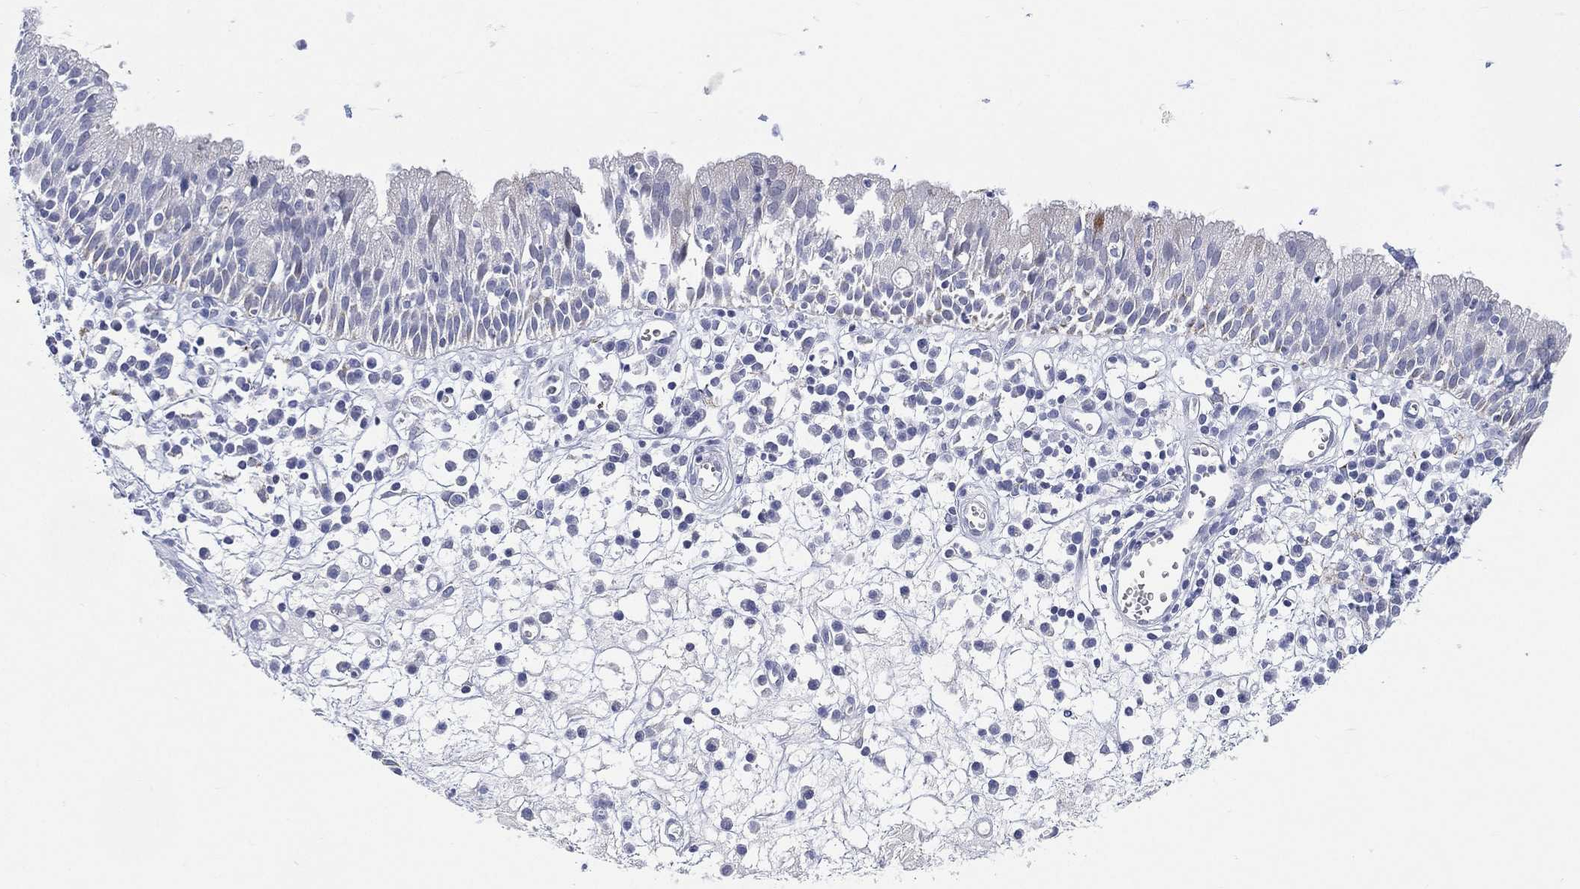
{"staining": {"intensity": "negative", "quantity": "none", "location": "none"}, "tissue": "nasopharynx", "cell_type": "Respiratory epithelial cells", "image_type": "normal", "snomed": [{"axis": "morphology", "description": "Normal tissue, NOS"}, {"axis": "topography", "description": "Nasopharynx"}], "caption": "Micrograph shows no significant protein positivity in respiratory epithelial cells of normal nasopharynx. (Brightfield microscopy of DAB immunohistochemistry (IHC) at high magnification).", "gene": "C5orf46", "patient": {"sex": "female", "age": 77}}